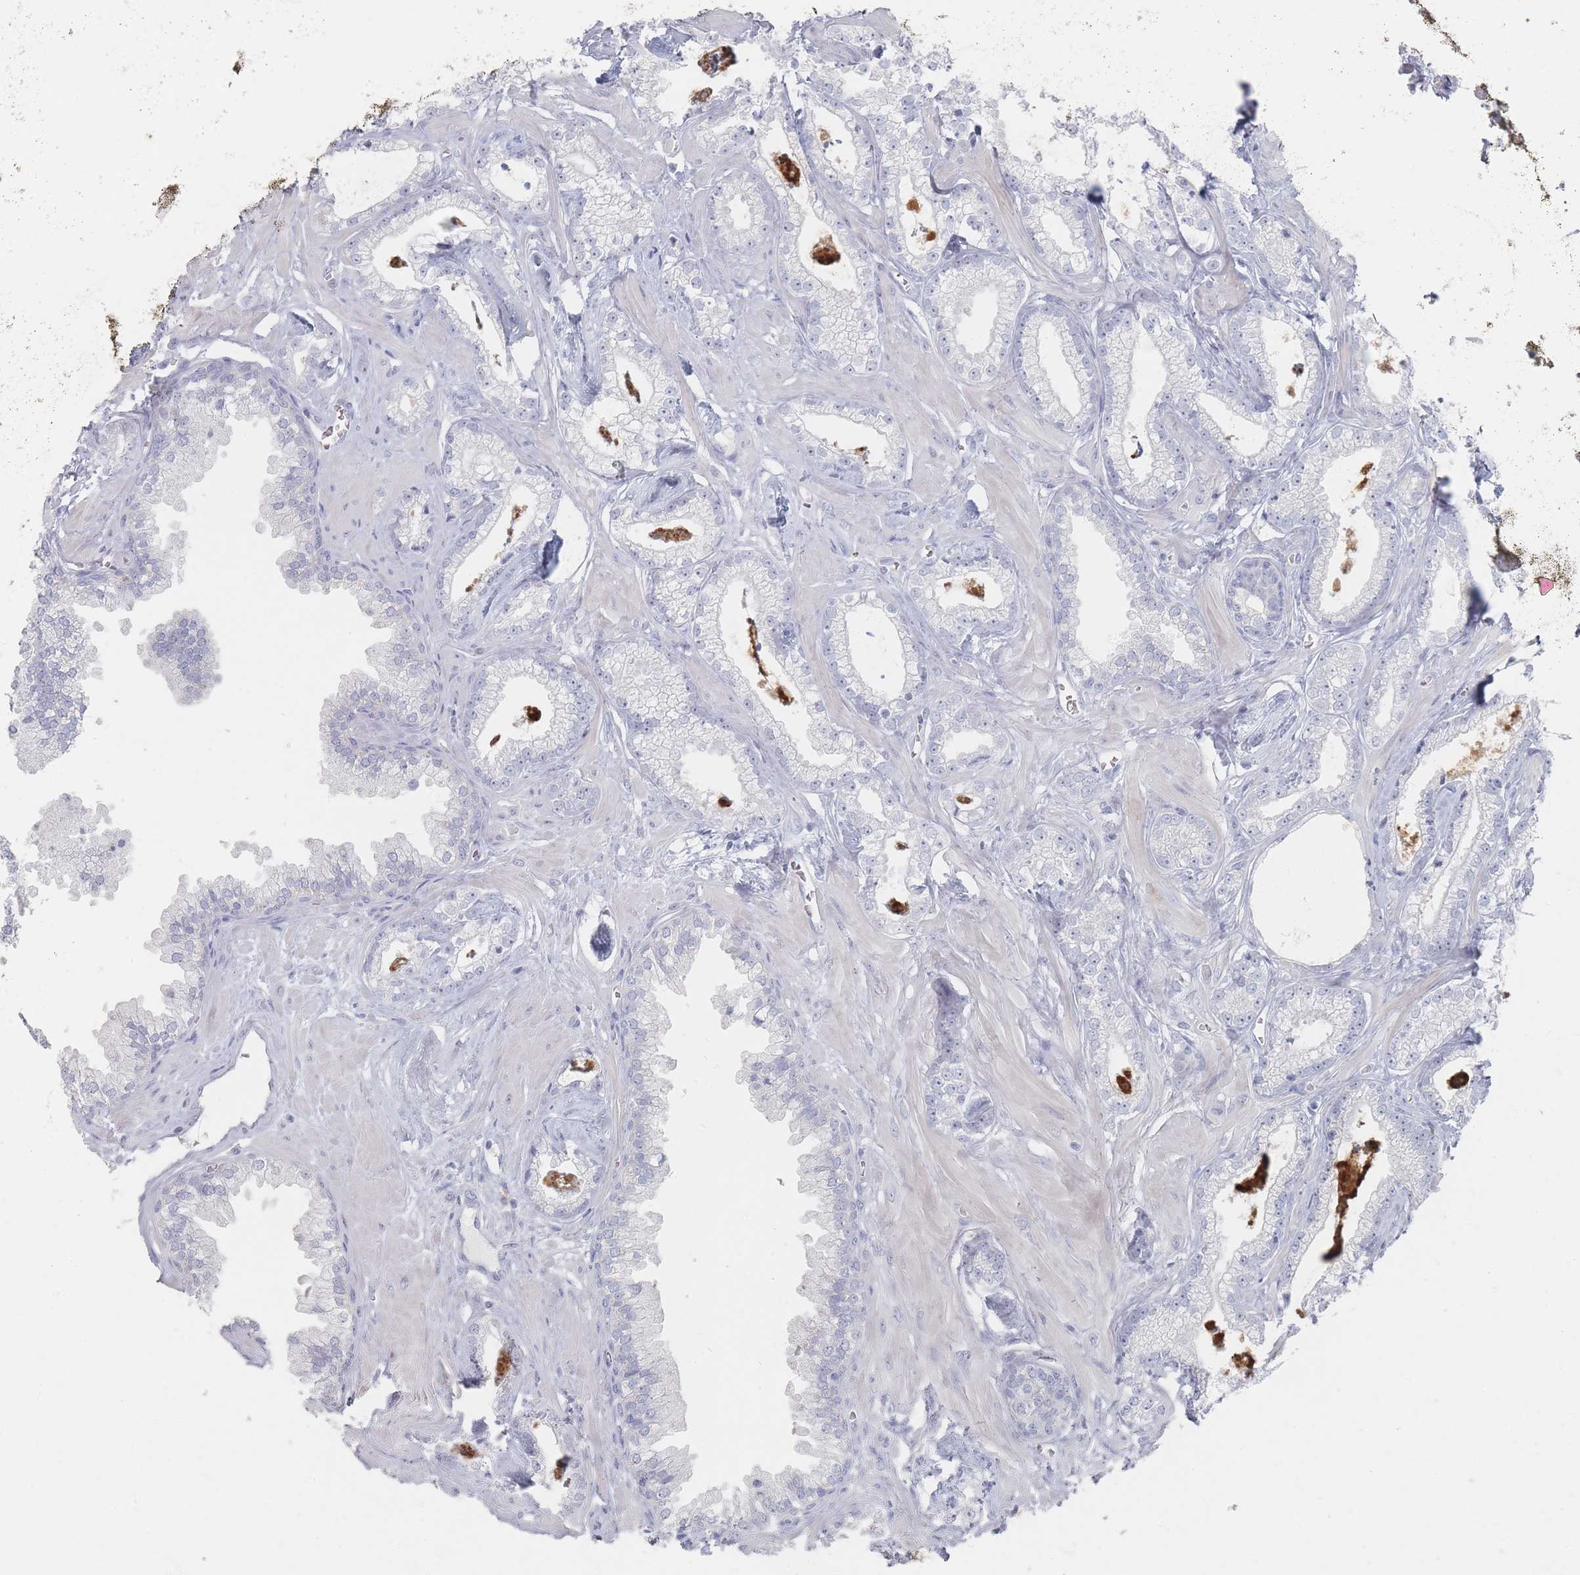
{"staining": {"intensity": "negative", "quantity": "none", "location": "none"}, "tissue": "prostate cancer", "cell_type": "Tumor cells", "image_type": "cancer", "snomed": [{"axis": "morphology", "description": "Adenocarcinoma, Low grade"}, {"axis": "topography", "description": "Prostate"}], "caption": "Protein analysis of adenocarcinoma (low-grade) (prostate) shows no significant positivity in tumor cells.", "gene": "CD37", "patient": {"sex": "male", "age": 60}}